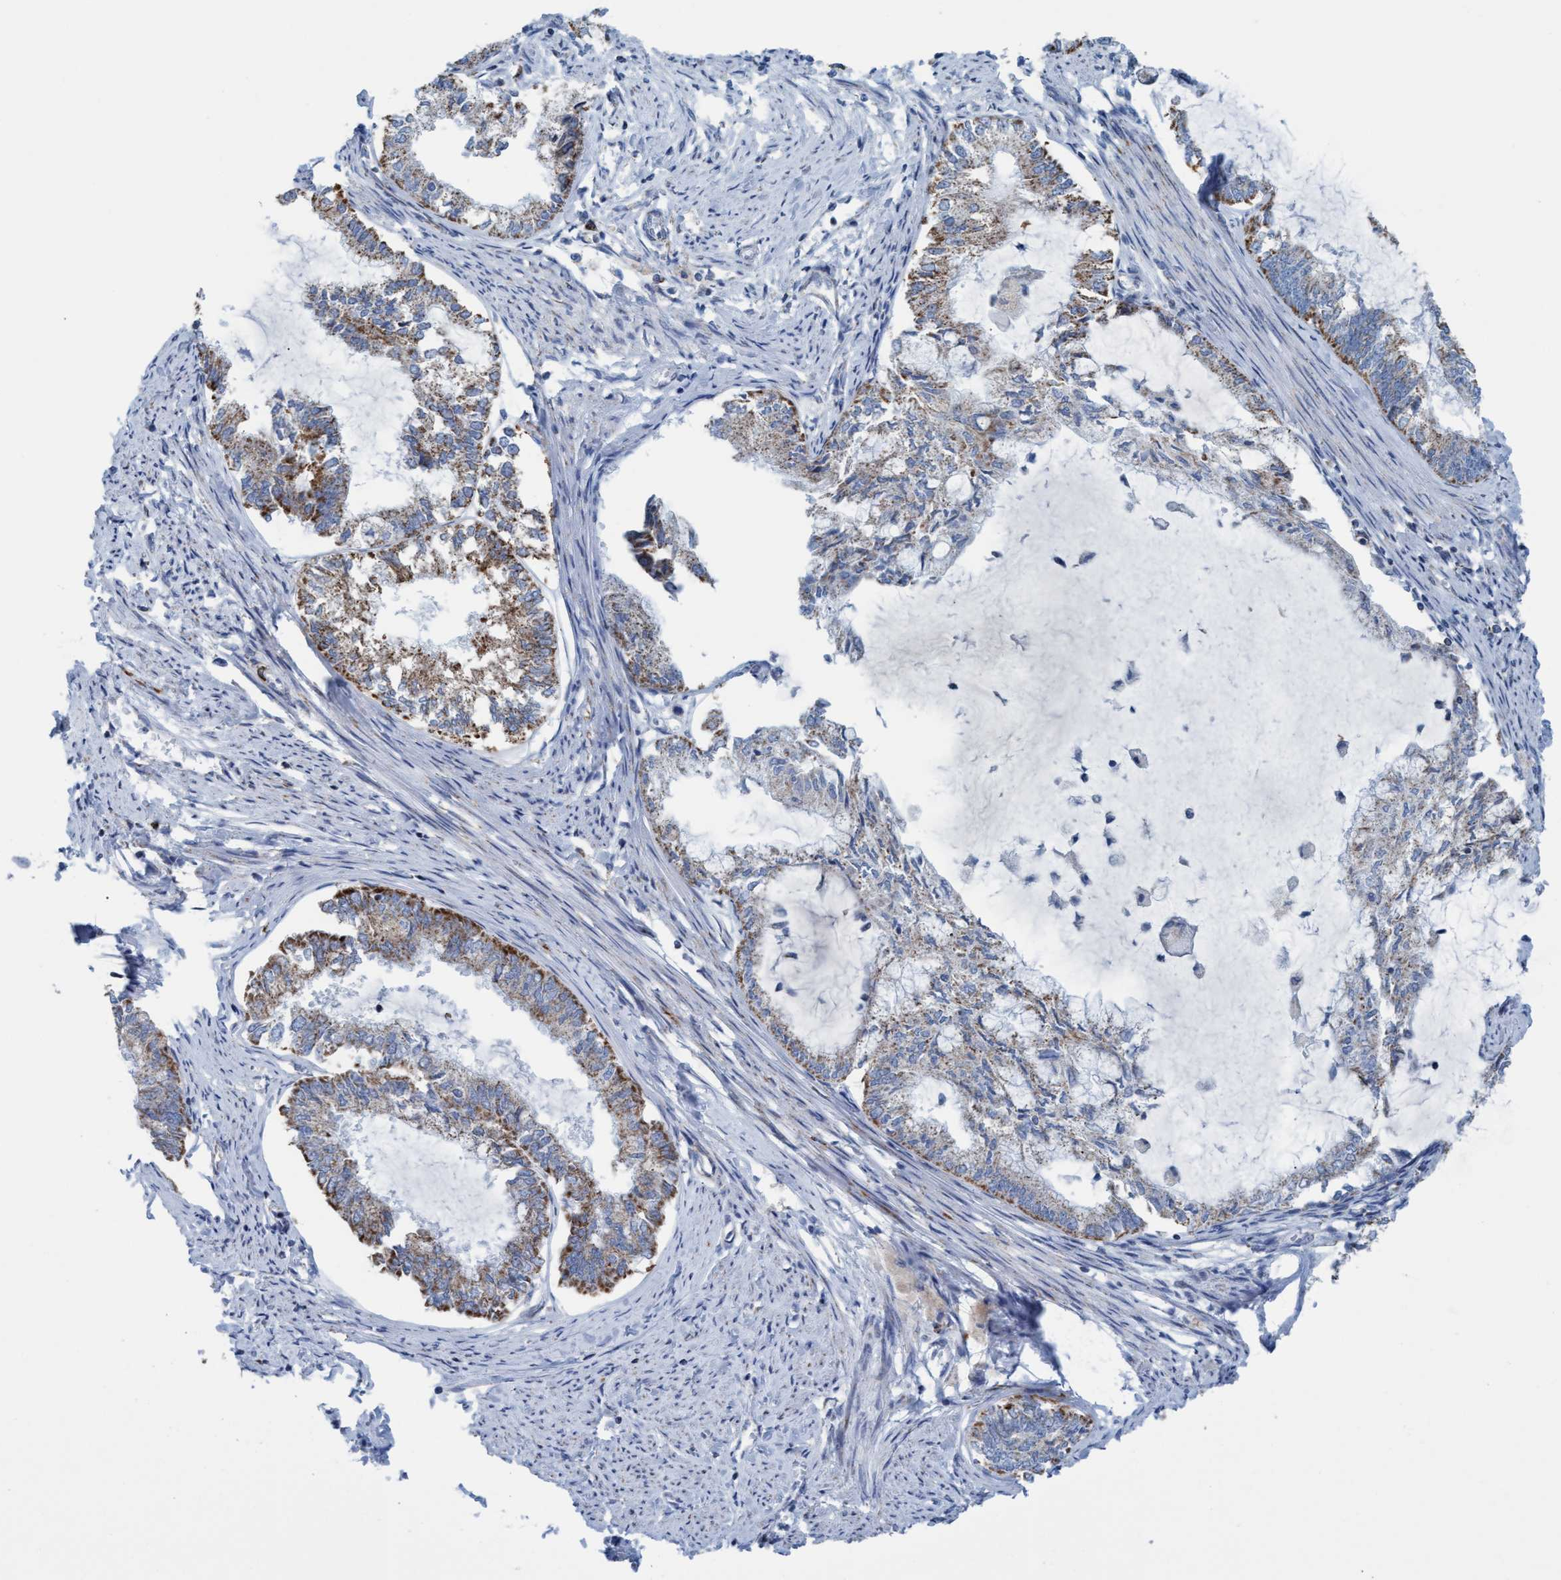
{"staining": {"intensity": "moderate", "quantity": ">75%", "location": "cytoplasmic/membranous"}, "tissue": "endometrial cancer", "cell_type": "Tumor cells", "image_type": "cancer", "snomed": [{"axis": "morphology", "description": "Adenocarcinoma, NOS"}, {"axis": "topography", "description": "Endometrium"}], "caption": "This is a micrograph of immunohistochemistry (IHC) staining of endometrial cancer, which shows moderate staining in the cytoplasmic/membranous of tumor cells.", "gene": "GGA3", "patient": {"sex": "female", "age": 86}}